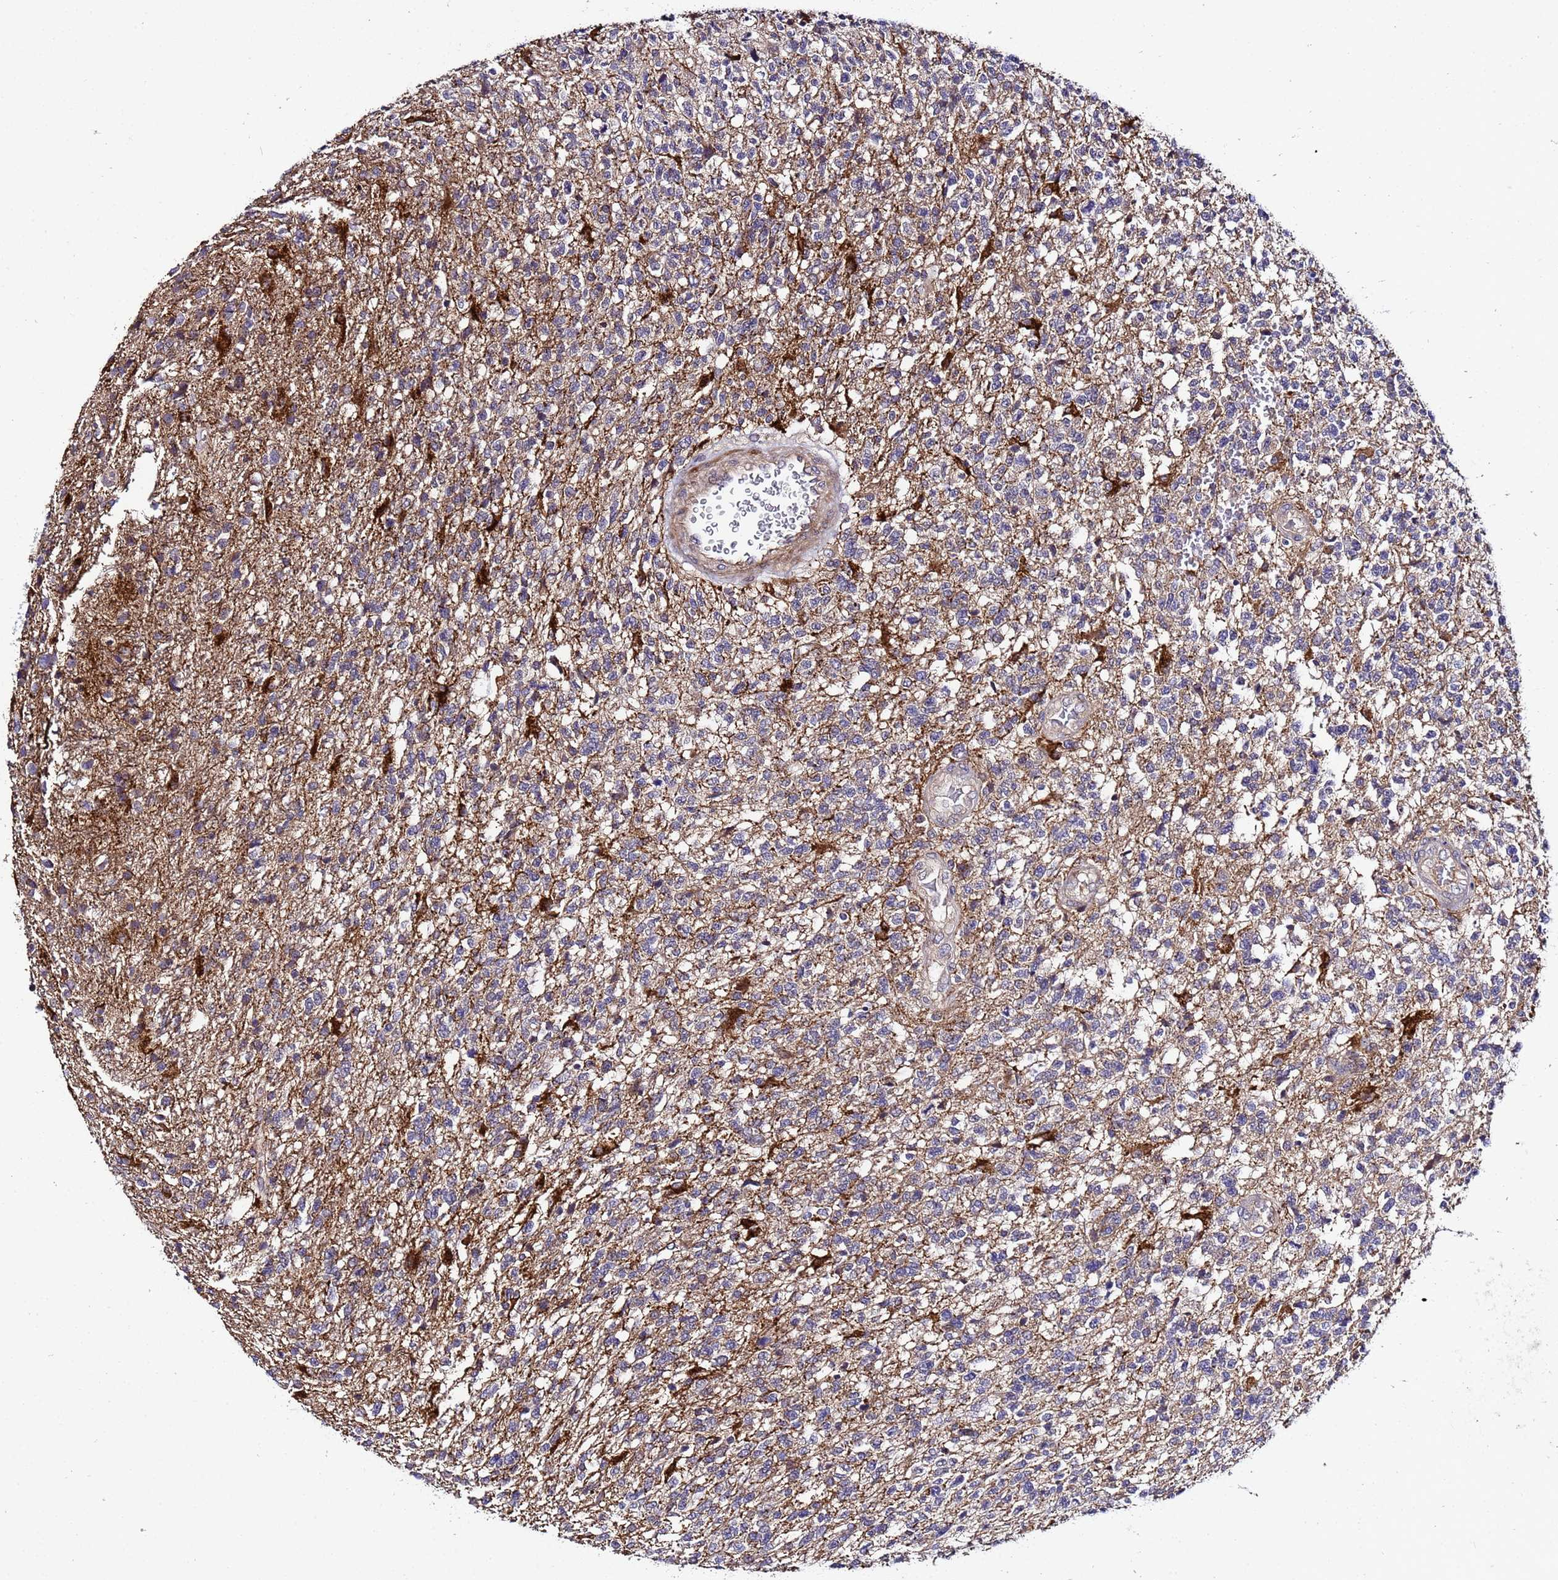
{"staining": {"intensity": "negative", "quantity": "none", "location": "none"}, "tissue": "glioma", "cell_type": "Tumor cells", "image_type": "cancer", "snomed": [{"axis": "morphology", "description": "Glioma, malignant, High grade"}, {"axis": "topography", "description": "Brain"}], "caption": "IHC histopathology image of neoplastic tissue: human glioma stained with DAB (3,3'-diaminobenzidine) demonstrates no significant protein staining in tumor cells. (Brightfield microscopy of DAB (3,3'-diaminobenzidine) IHC at high magnification).", "gene": "PLXDC2", "patient": {"sex": "male", "age": 56}}